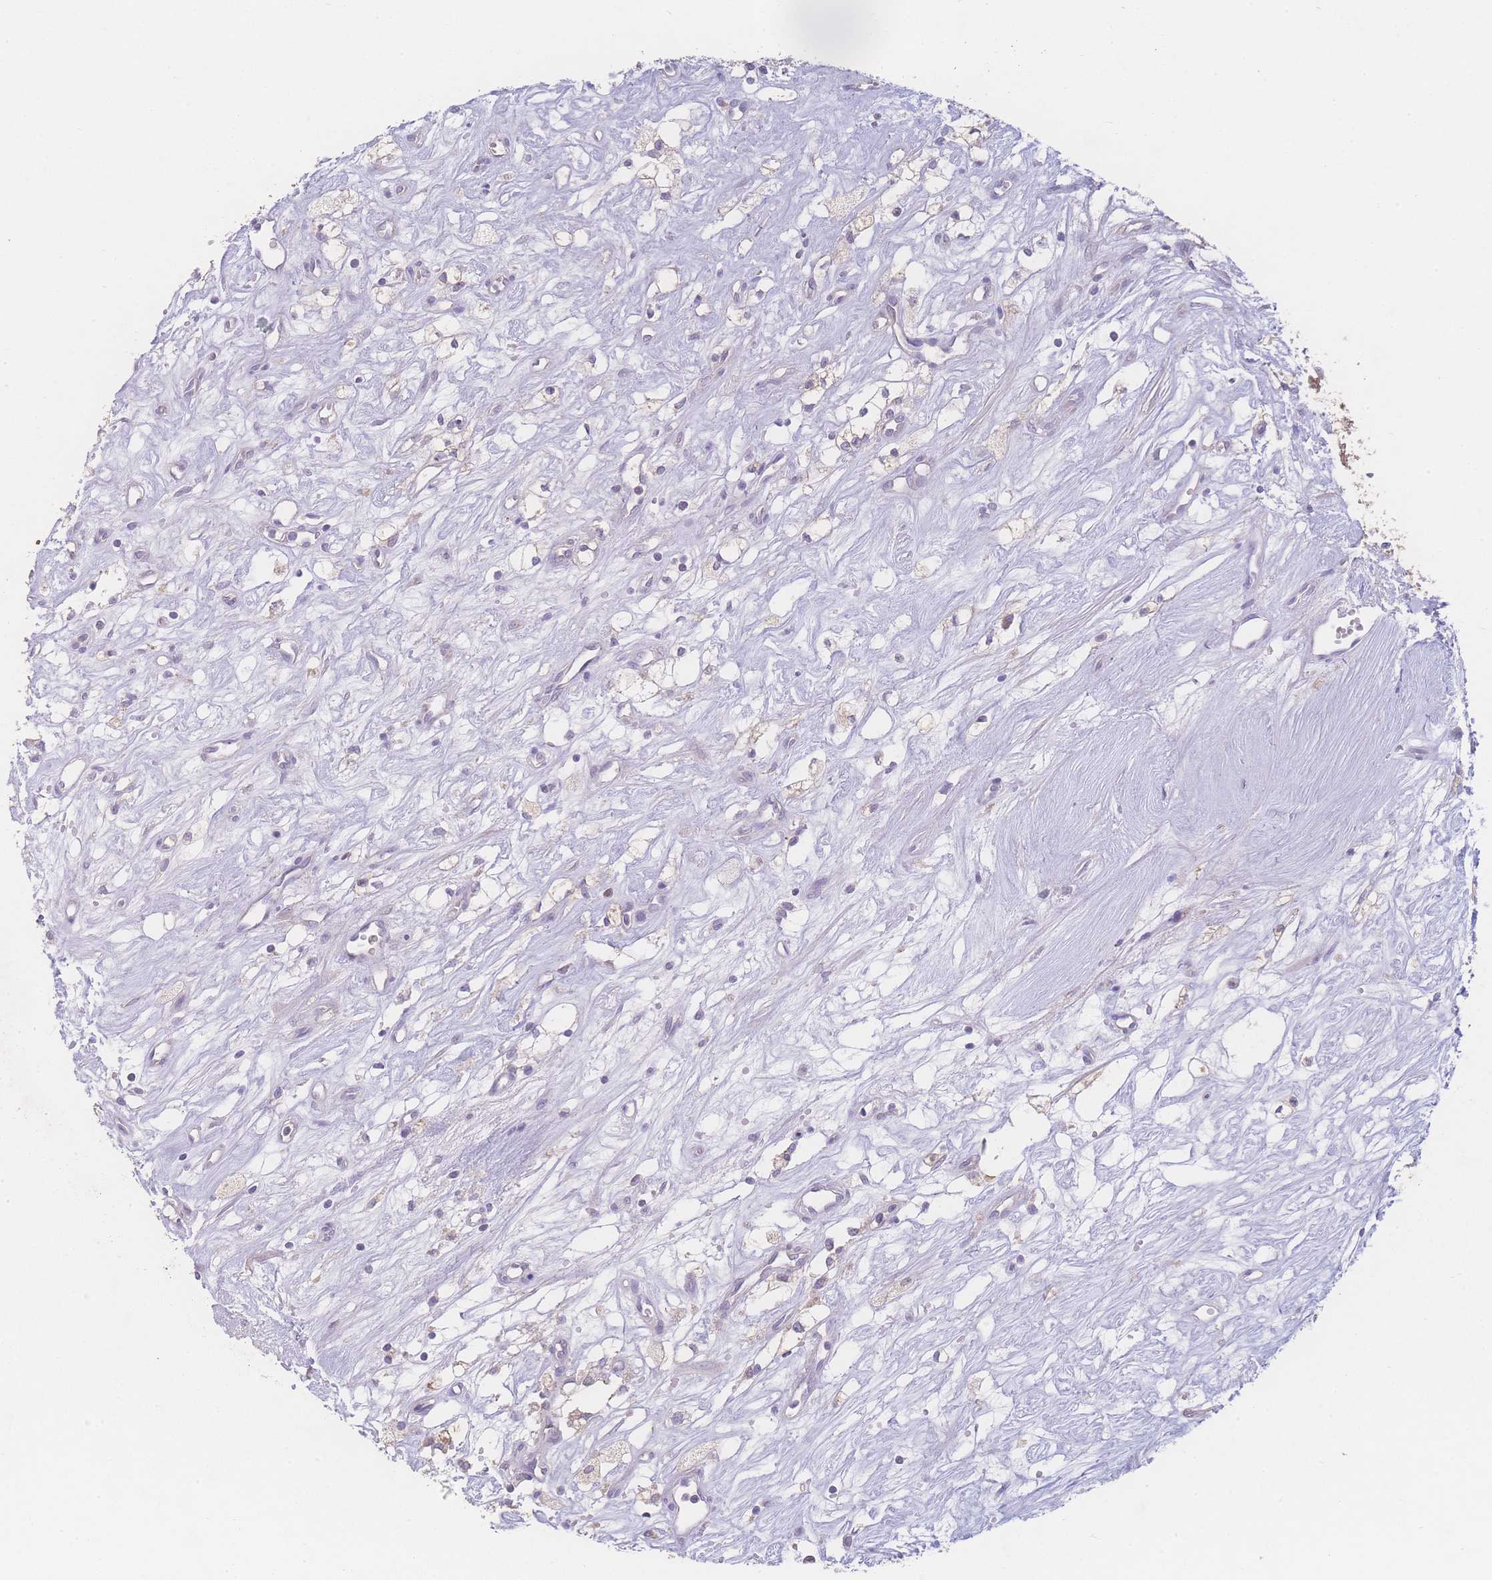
{"staining": {"intensity": "moderate", "quantity": "25%-75%", "location": "cytoplasmic/membranous"}, "tissue": "renal cancer", "cell_type": "Tumor cells", "image_type": "cancer", "snomed": [{"axis": "morphology", "description": "Adenocarcinoma, NOS"}, {"axis": "topography", "description": "Kidney"}], "caption": "Immunohistochemical staining of human adenocarcinoma (renal) exhibits medium levels of moderate cytoplasmic/membranous positivity in about 25%-75% of tumor cells. (Brightfield microscopy of DAB IHC at high magnification).", "gene": "GIPR", "patient": {"sex": "male", "age": 59}}